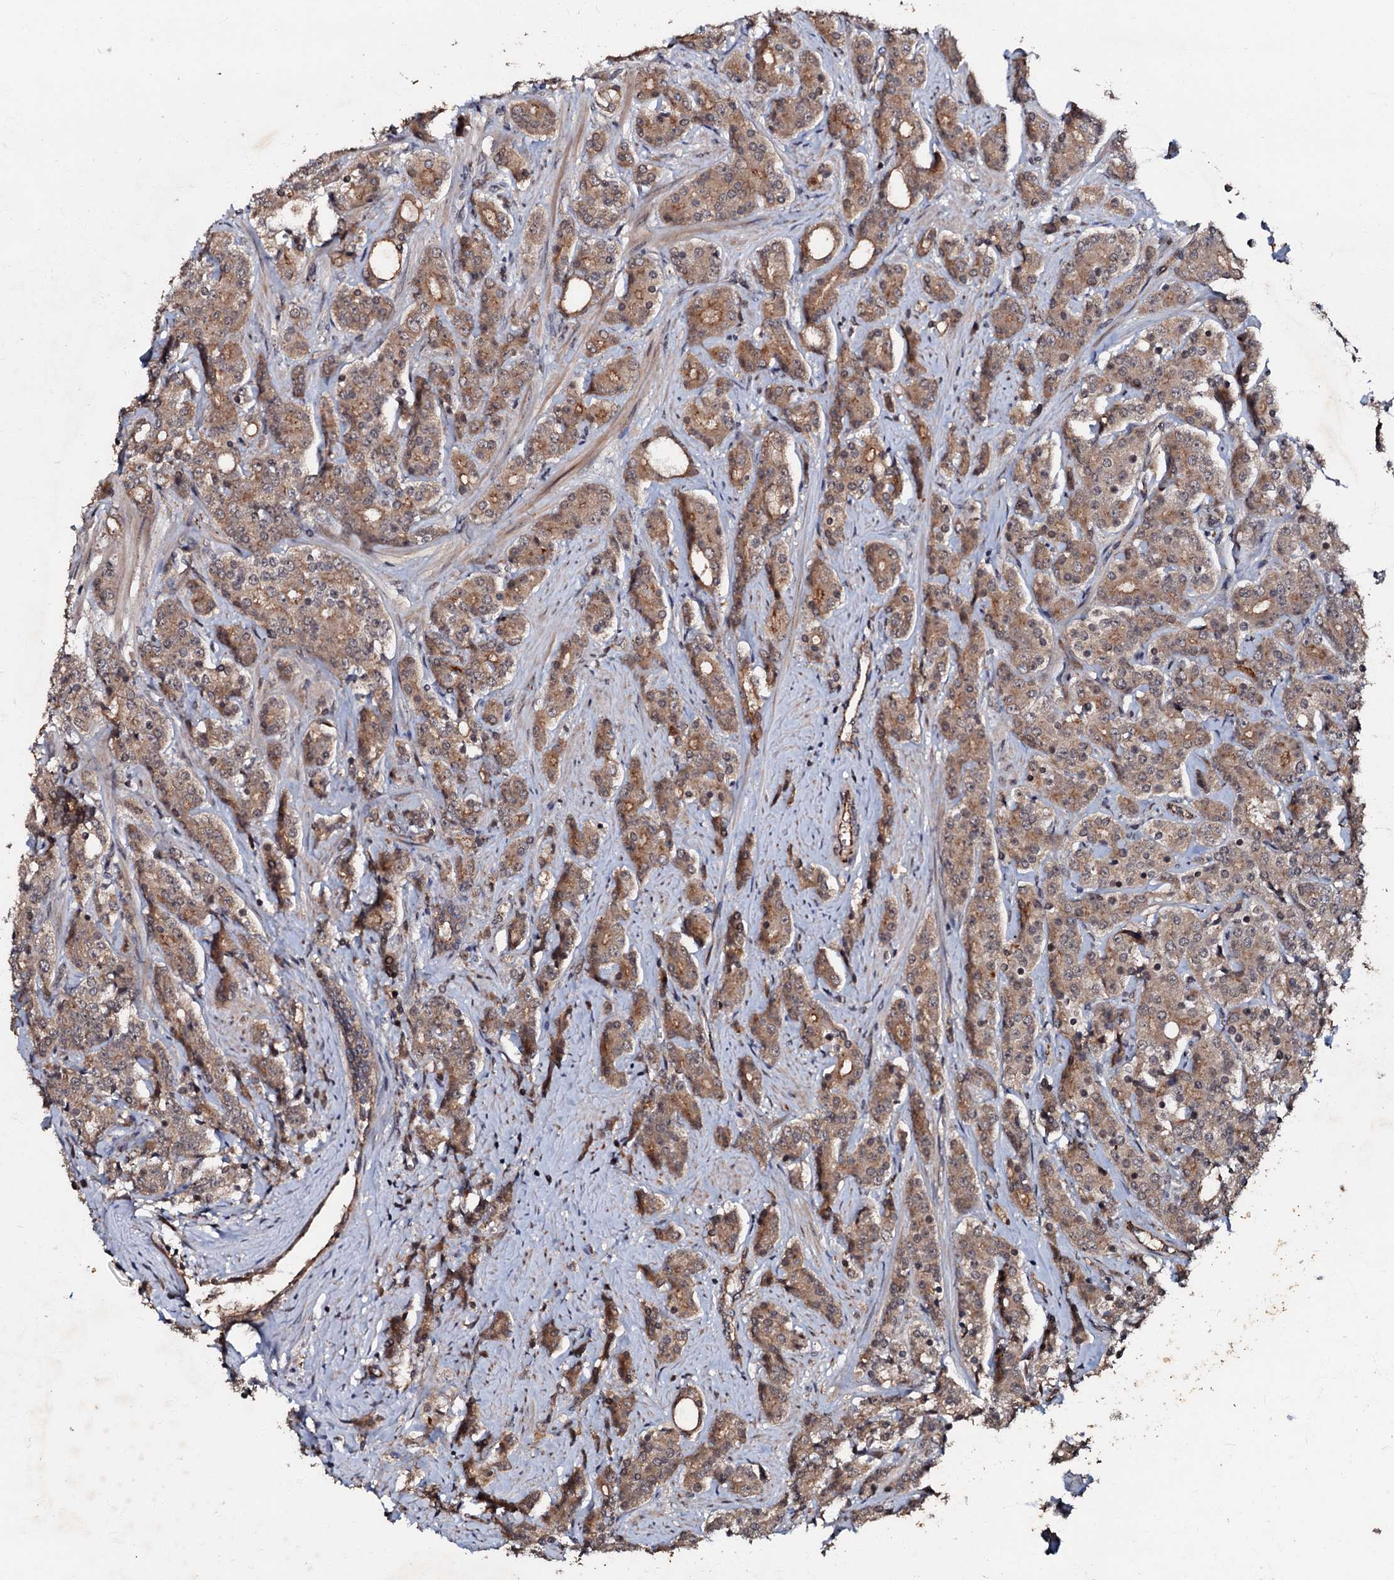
{"staining": {"intensity": "moderate", "quantity": ">75%", "location": "cytoplasmic/membranous"}, "tissue": "prostate cancer", "cell_type": "Tumor cells", "image_type": "cancer", "snomed": [{"axis": "morphology", "description": "Adenocarcinoma, High grade"}, {"axis": "topography", "description": "Prostate"}], "caption": "Immunohistochemical staining of prostate adenocarcinoma (high-grade) demonstrates moderate cytoplasmic/membranous protein staining in approximately >75% of tumor cells. (IHC, brightfield microscopy, high magnification).", "gene": "MANSC4", "patient": {"sex": "male", "age": 62}}